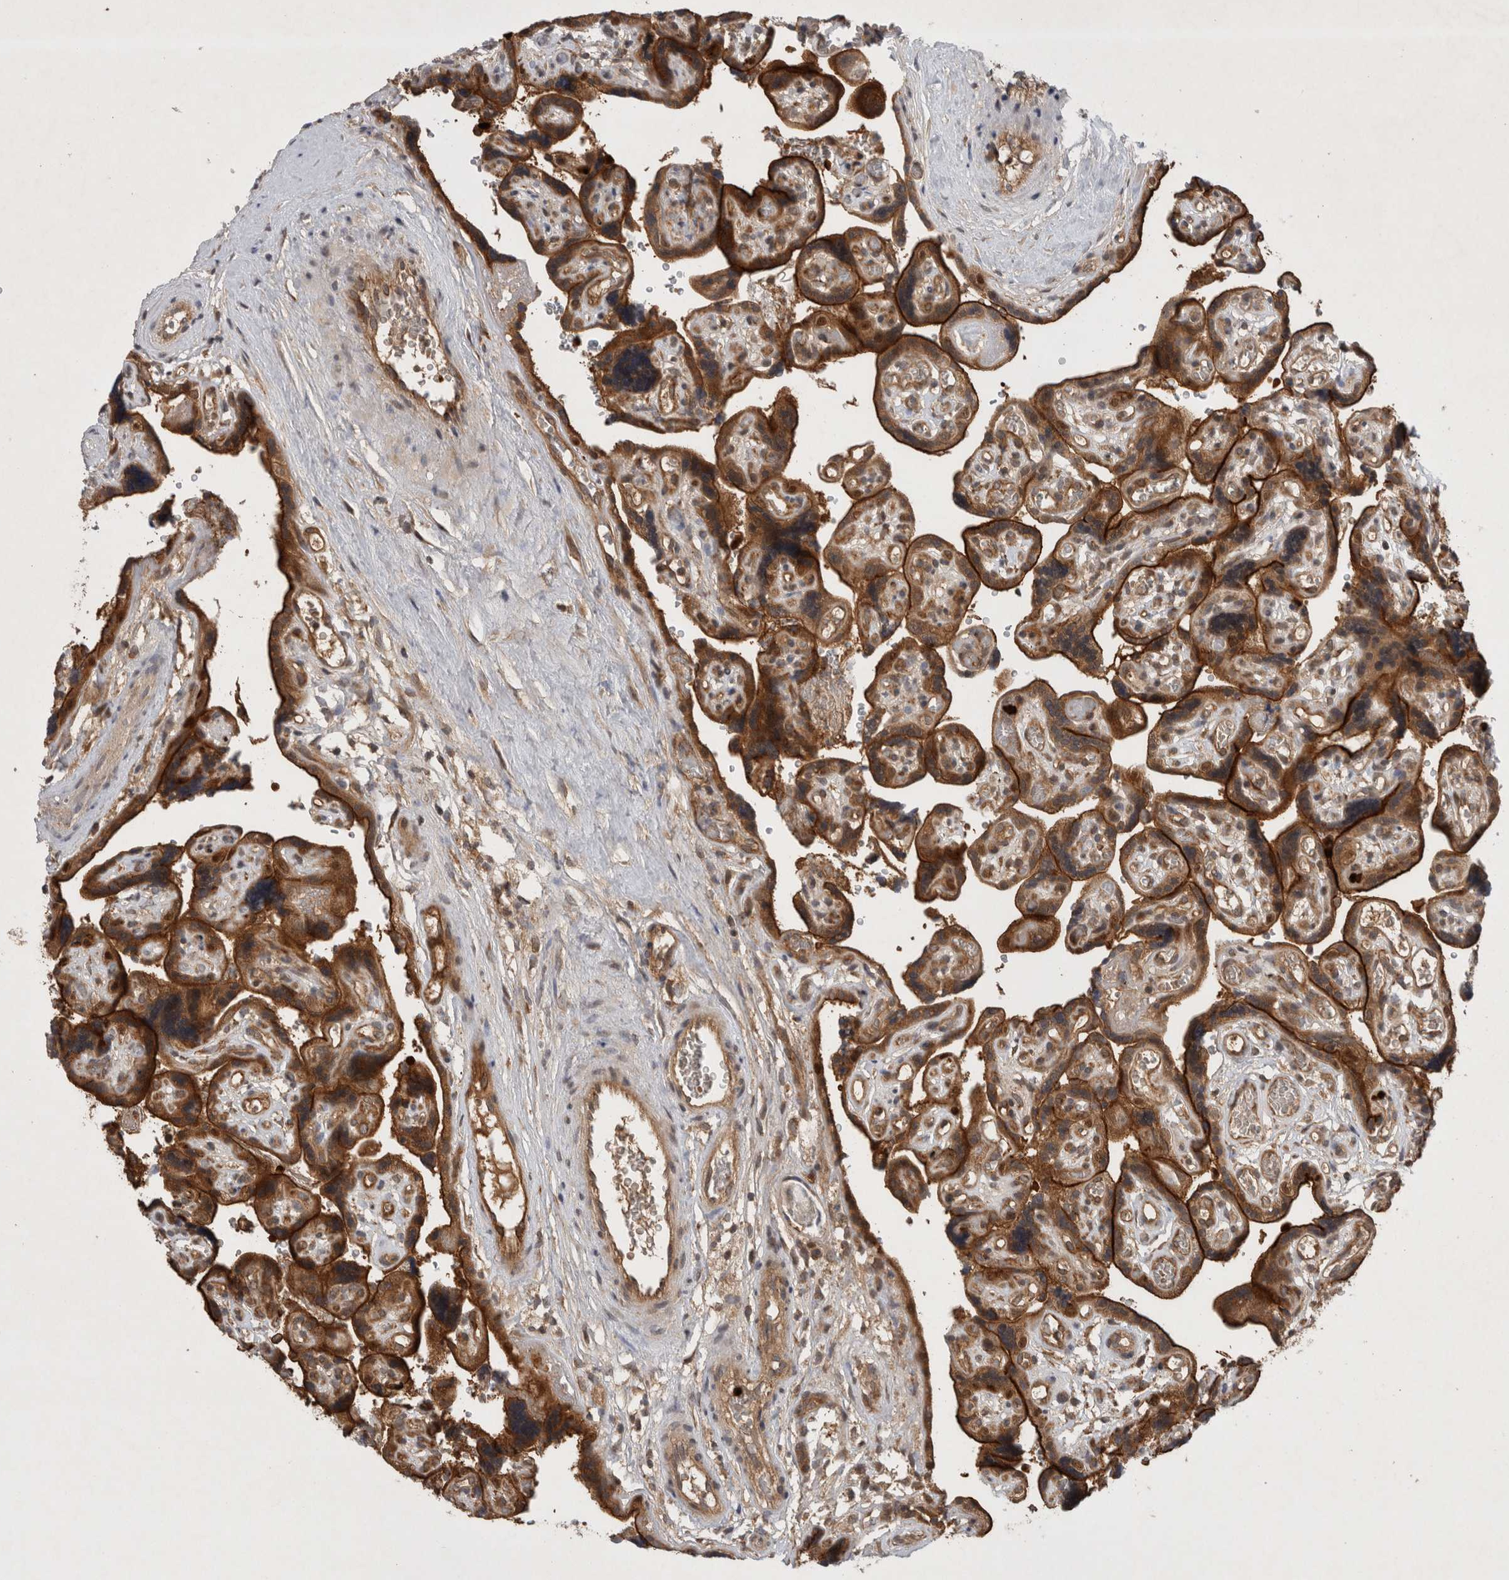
{"staining": {"intensity": "strong", "quantity": ">75%", "location": "cytoplasmic/membranous"}, "tissue": "placenta", "cell_type": "Decidual cells", "image_type": "normal", "snomed": [{"axis": "morphology", "description": "Normal tissue, NOS"}, {"axis": "topography", "description": "Placenta"}], "caption": "IHC (DAB (3,3'-diaminobenzidine)) staining of unremarkable human placenta reveals strong cytoplasmic/membranous protein staining in approximately >75% of decidual cells. Immunohistochemistry stains the protein in brown and the nuclei are stained blue.", "gene": "PDCD2", "patient": {"sex": "female", "age": 30}}